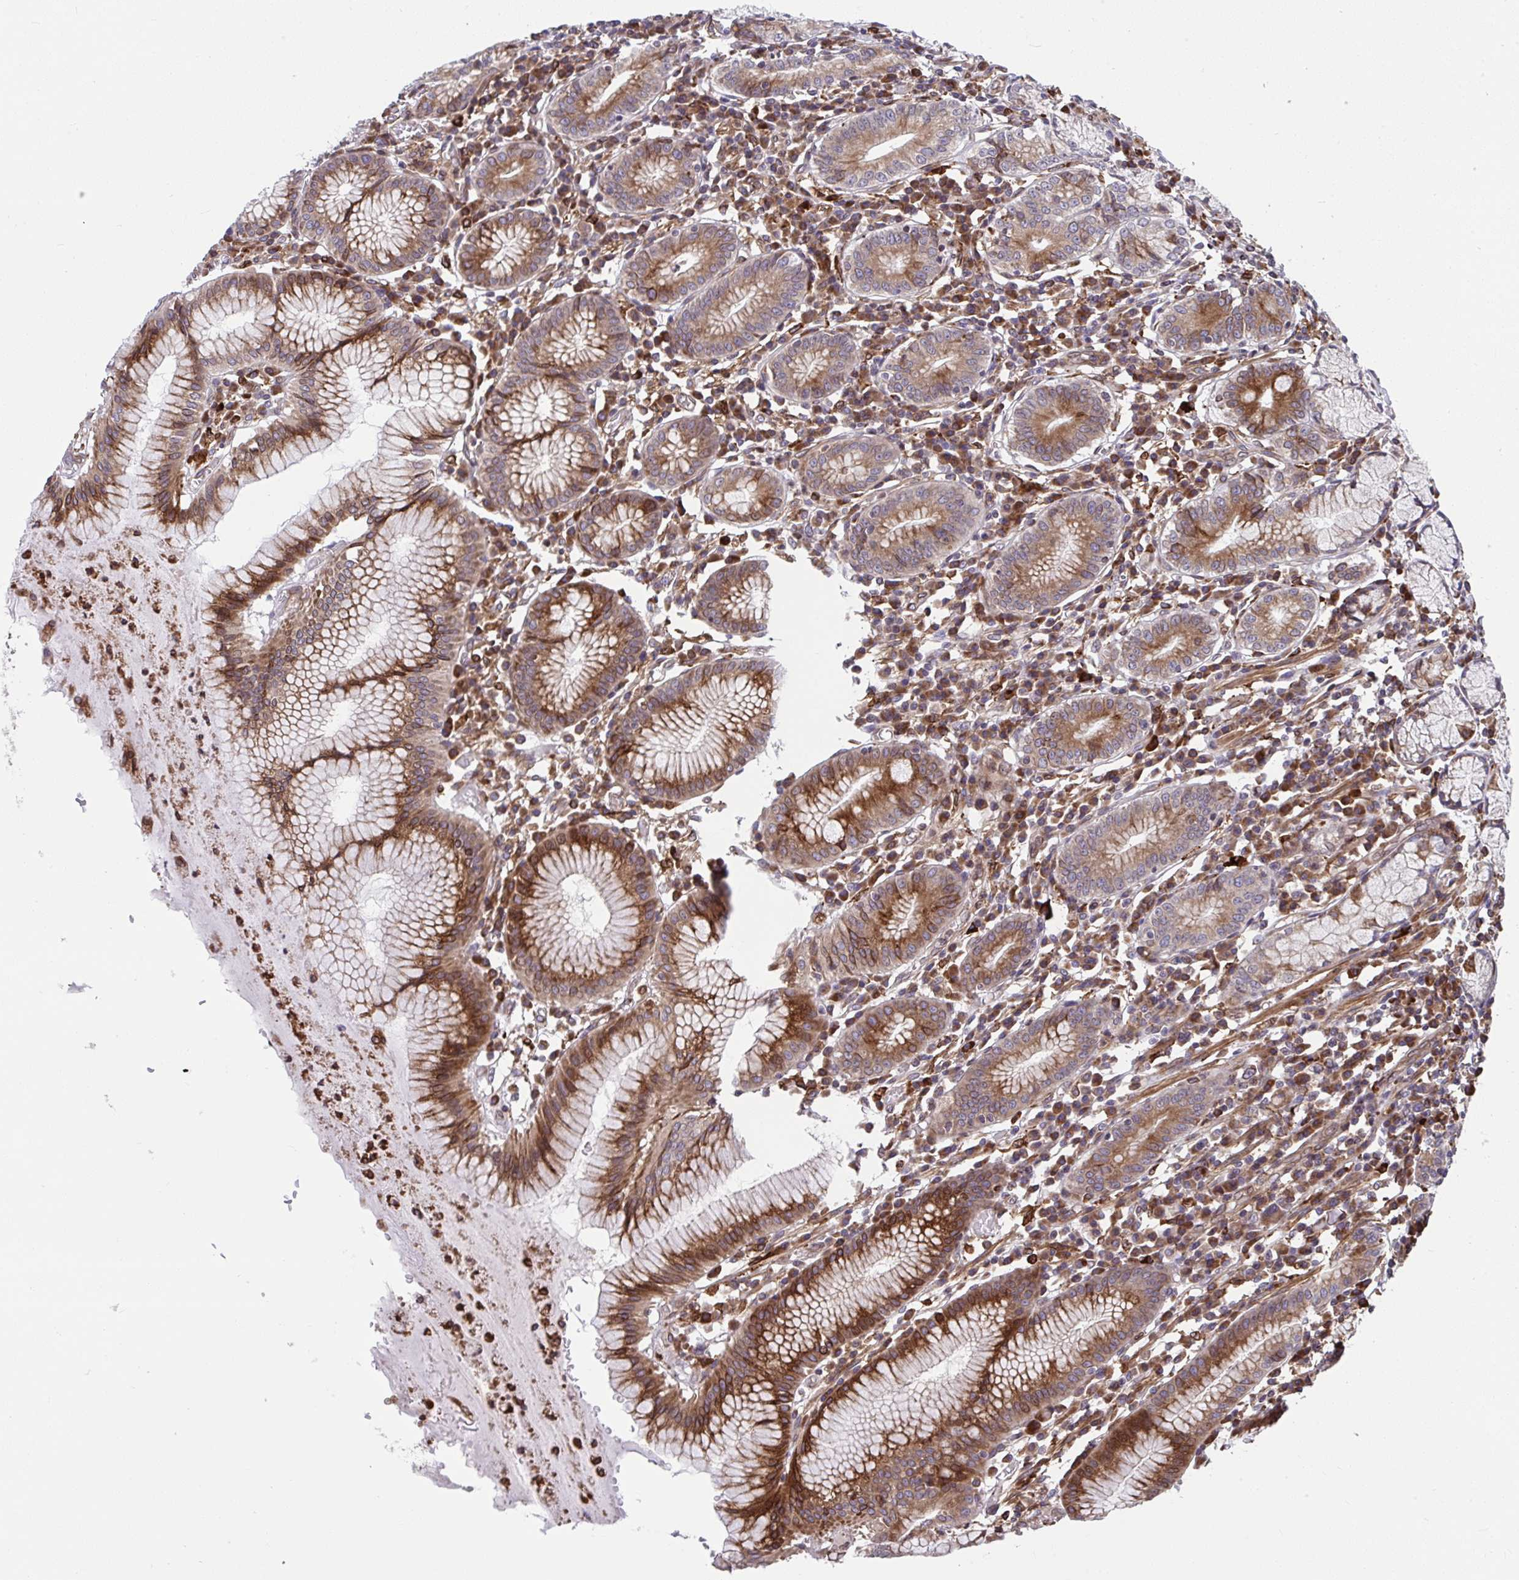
{"staining": {"intensity": "moderate", "quantity": "25%-75%", "location": "cytoplasmic/membranous"}, "tissue": "stomach", "cell_type": "Glandular cells", "image_type": "normal", "snomed": [{"axis": "morphology", "description": "Normal tissue, NOS"}, {"axis": "topography", "description": "Stomach"}], "caption": "Protein staining displays moderate cytoplasmic/membranous expression in approximately 25%-75% of glandular cells in normal stomach. Nuclei are stained in blue.", "gene": "STIM2", "patient": {"sex": "male", "age": 55}}